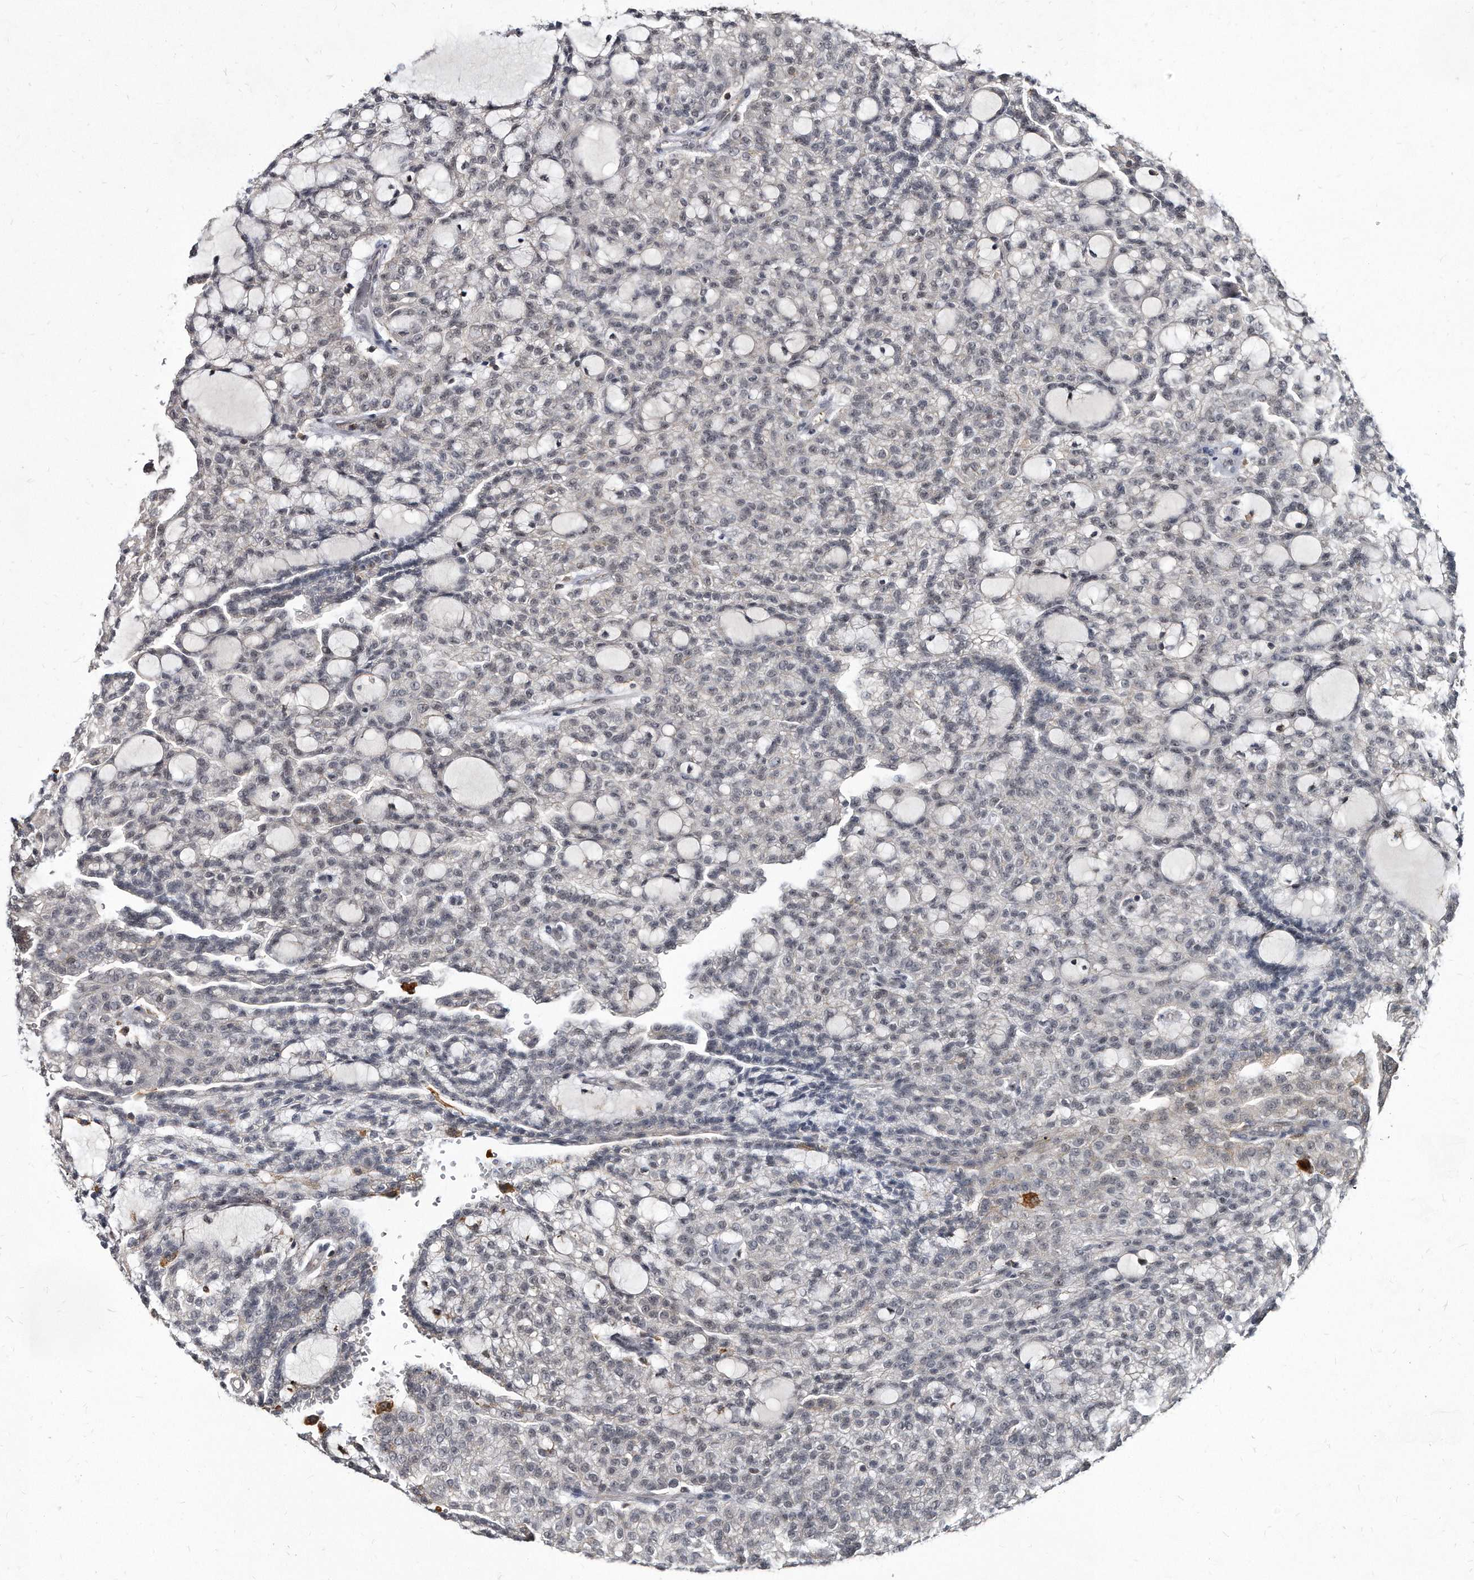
{"staining": {"intensity": "negative", "quantity": "none", "location": "none"}, "tissue": "renal cancer", "cell_type": "Tumor cells", "image_type": "cancer", "snomed": [{"axis": "morphology", "description": "Adenocarcinoma, NOS"}, {"axis": "topography", "description": "Kidney"}], "caption": "A histopathology image of adenocarcinoma (renal) stained for a protein shows no brown staining in tumor cells. (DAB (3,3'-diaminobenzidine) immunohistochemistry (IHC) visualized using brightfield microscopy, high magnification).", "gene": "KLHDC3", "patient": {"sex": "male", "age": 63}}